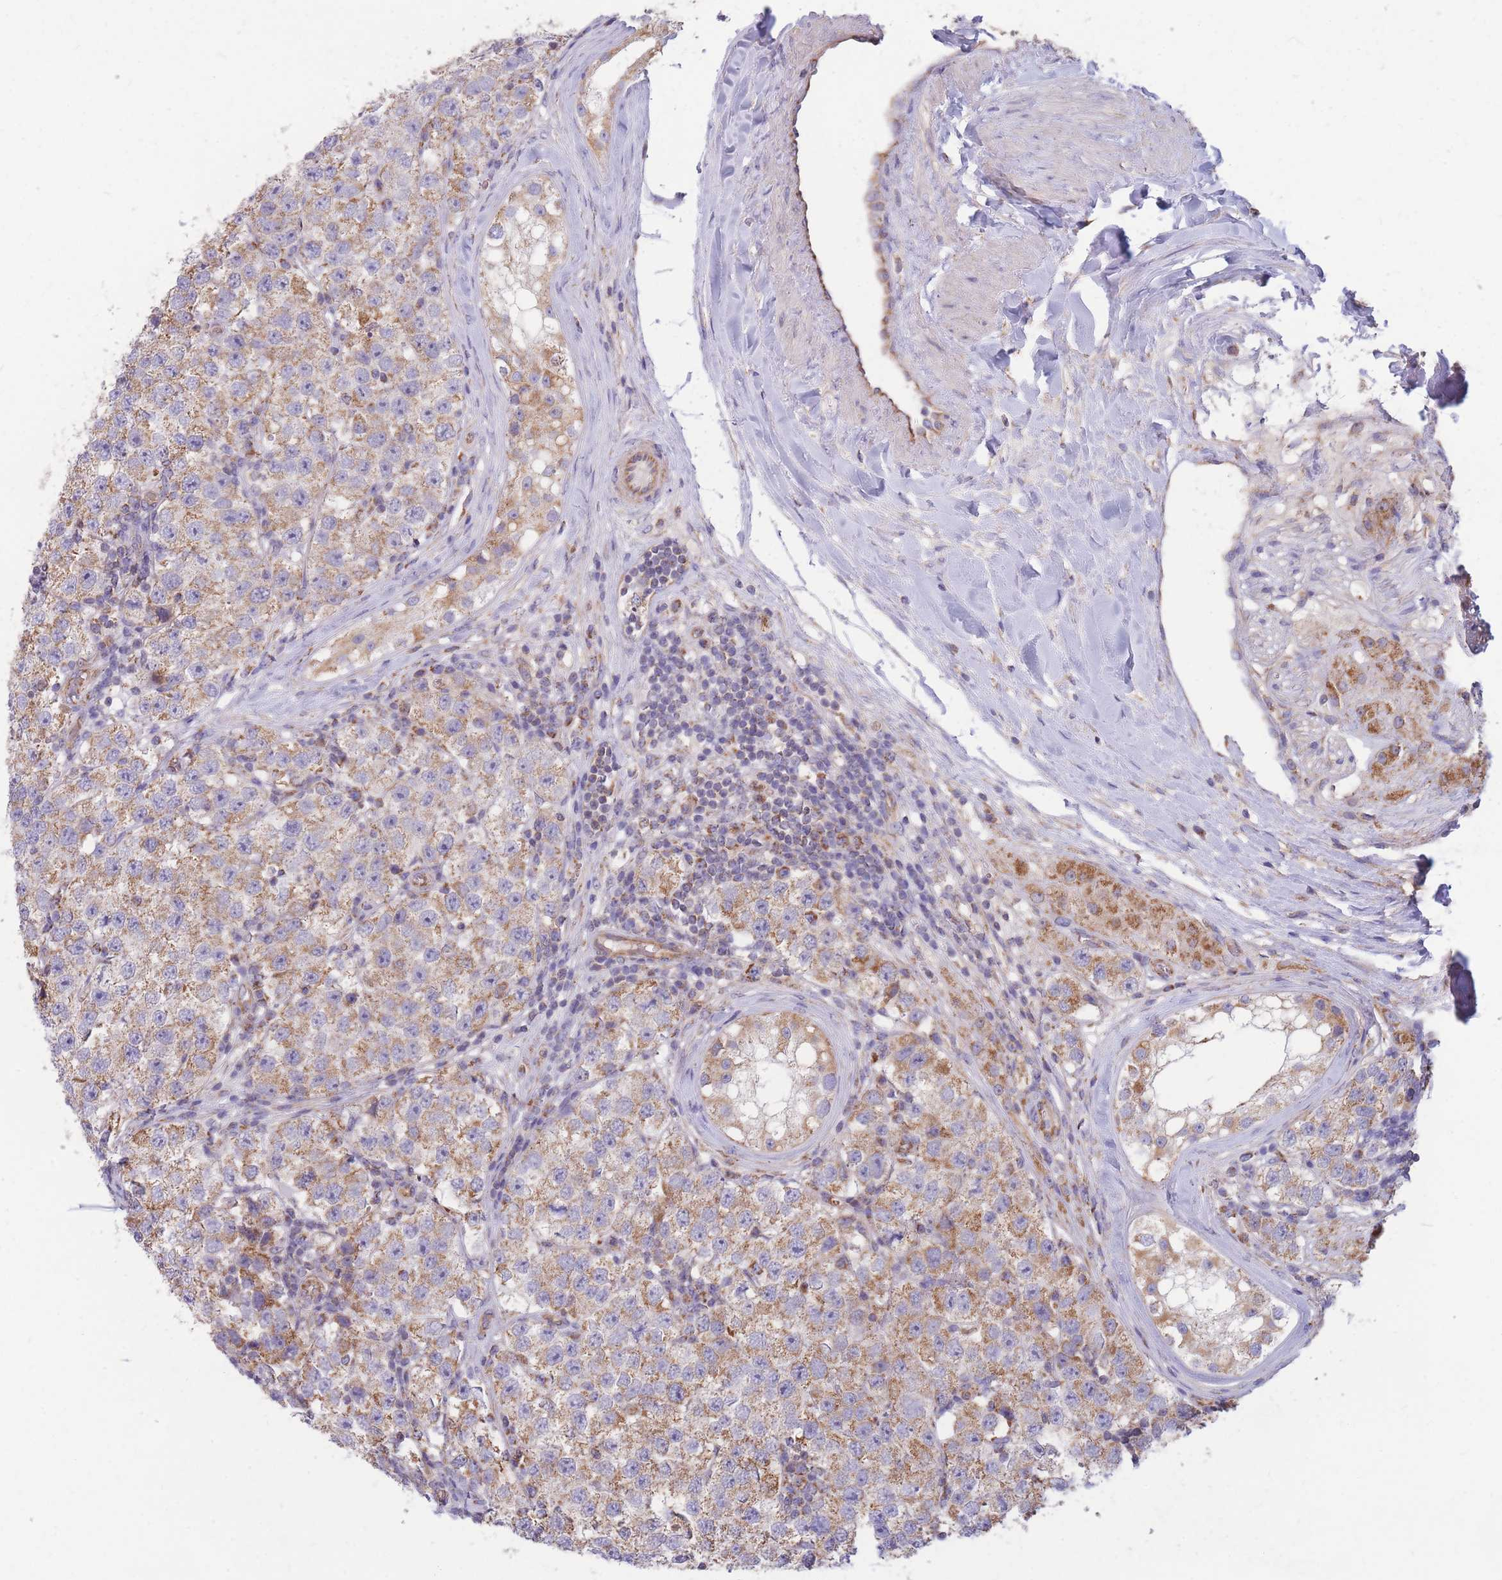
{"staining": {"intensity": "moderate", "quantity": ">75%", "location": "cytoplasmic/membranous"}, "tissue": "testis cancer", "cell_type": "Tumor cells", "image_type": "cancer", "snomed": [{"axis": "morphology", "description": "Seminoma, NOS"}, {"axis": "topography", "description": "Testis"}], "caption": "Moderate cytoplasmic/membranous expression is identified in about >75% of tumor cells in seminoma (testis). The staining was performed using DAB (3,3'-diaminobenzidine) to visualize the protein expression in brown, while the nuclei were stained in blue with hematoxylin (Magnification: 20x).", "gene": "MRPS9", "patient": {"sex": "male", "age": 34}}